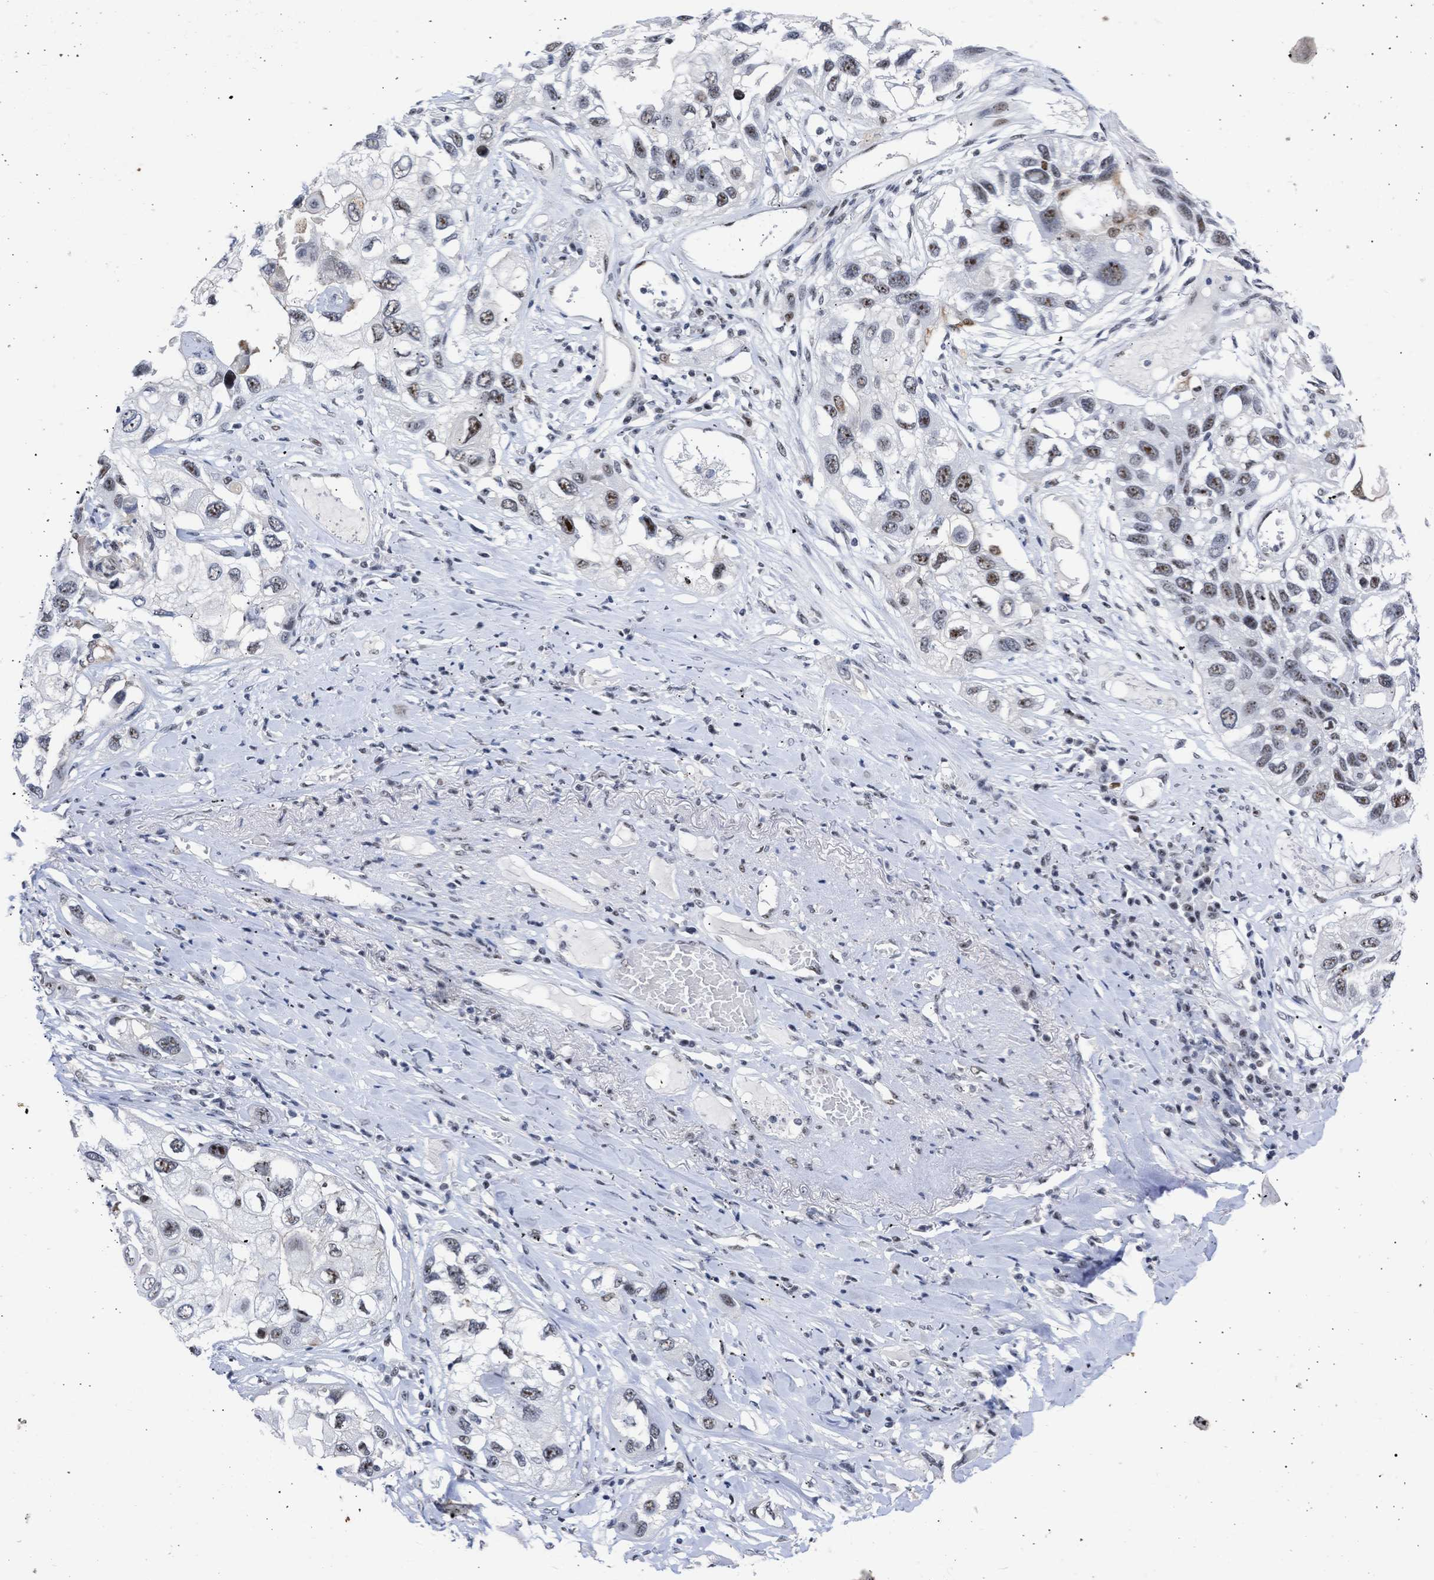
{"staining": {"intensity": "moderate", "quantity": ">75%", "location": "nuclear"}, "tissue": "lung cancer", "cell_type": "Tumor cells", "image_type": "cancer", "snomed": [{"axis": "morphology", "description": "Squamous cell carcinoma, NOS"}, {"axis": "topography", "description": "Lung"}], "caption": "Human lung cancer stained with a brown dye reveals moderate nuclear positive positivity in approximately >75% of tumor cells.", "gene": "DDX41", "patient": {"sex": "male", "age": 71}}